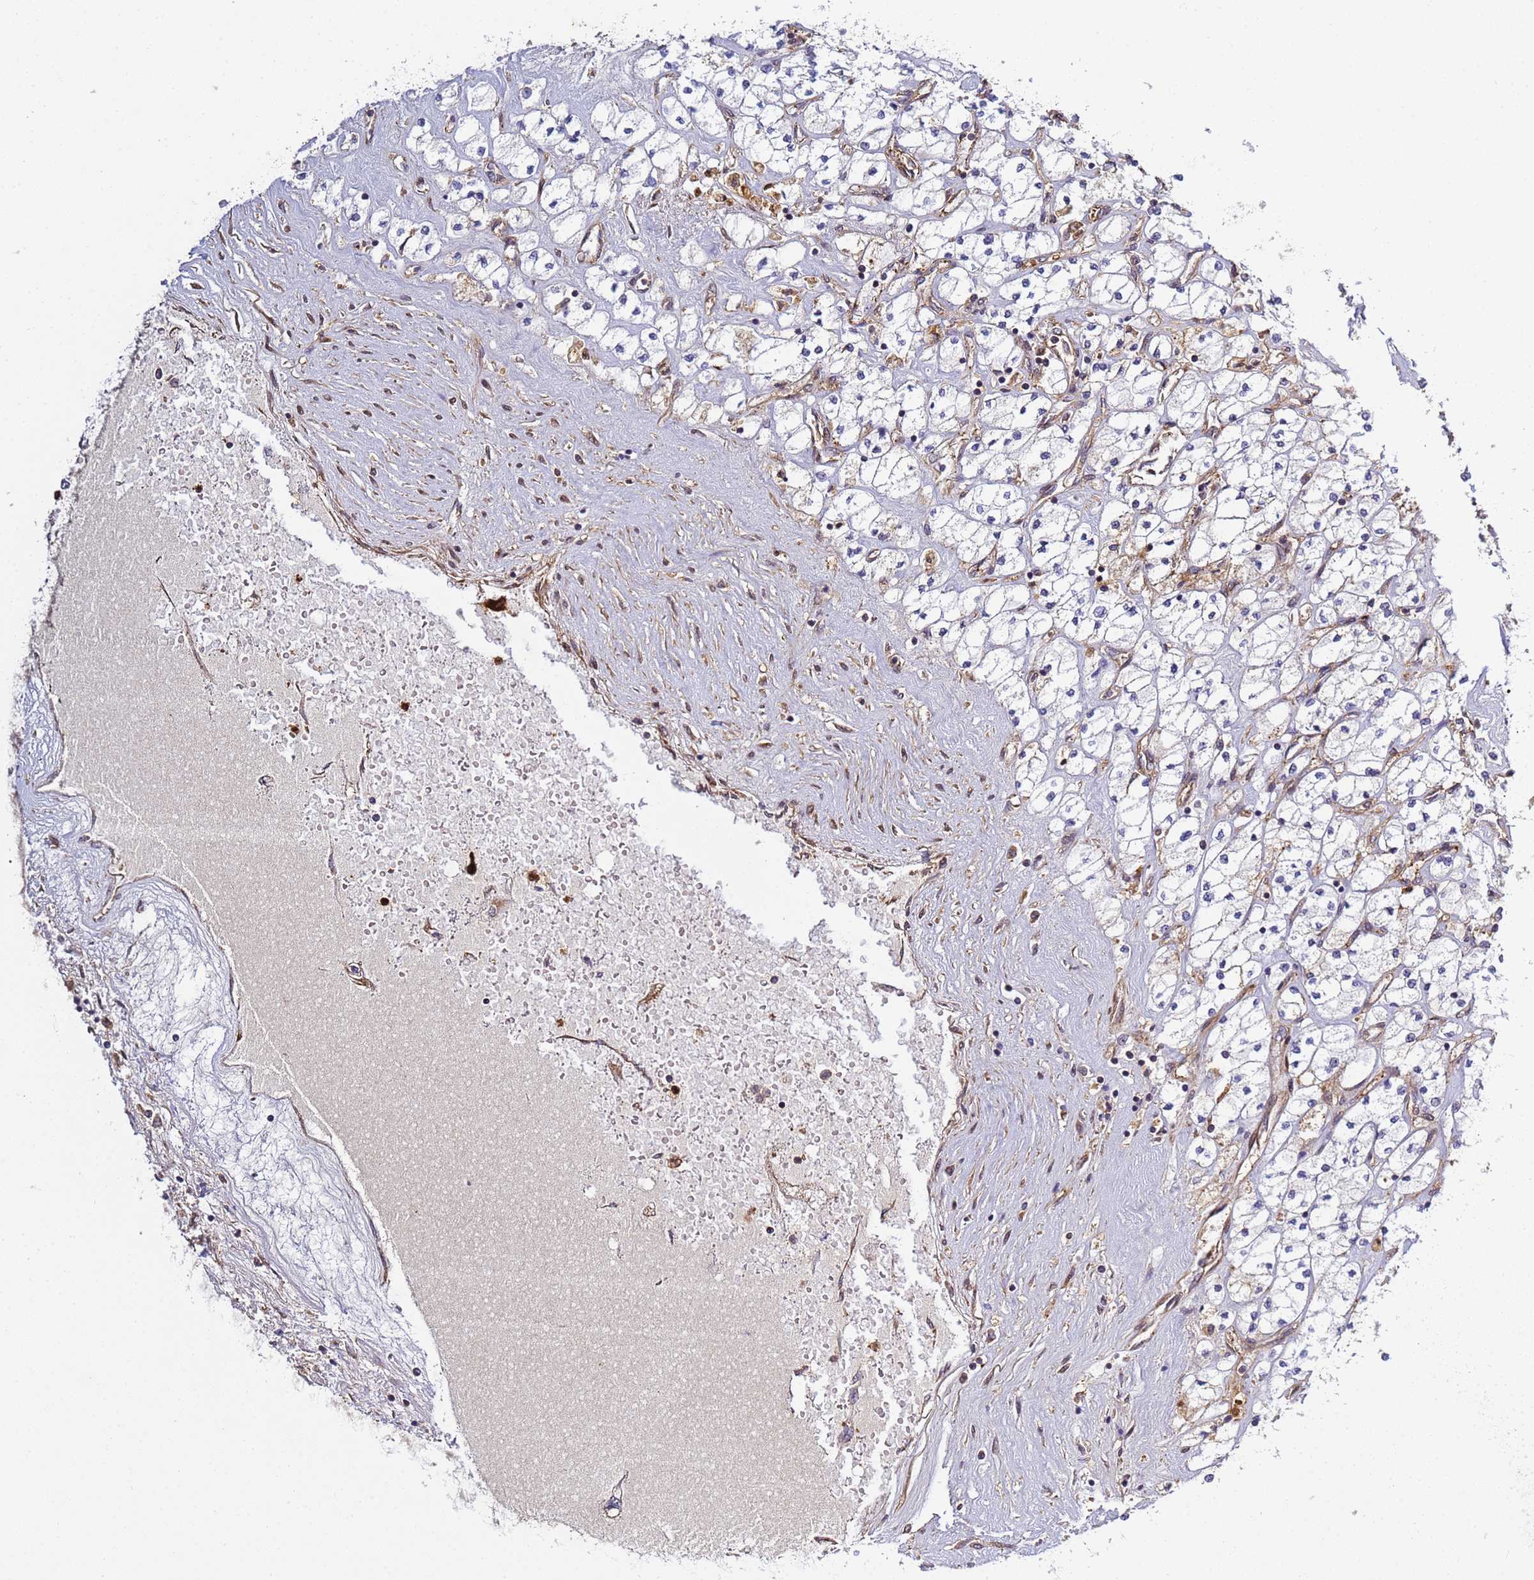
{"staining": {"intensity": "weak", "quantity": "25%-75%", "location": "cytoplasmic/membranous"}, "tissue": "renal cancer", "cell_type": "Tumor cells", "image_type": "cancer", "snomed": [{"axis": "morphology", "description": "Adenocarcinoma, NOS"}, {"axis": "topography", "description": "Kidney"}], "caption": "A low amount of weak cytoplasmic/membranous expression is appreciated in about 25%-75% of tumor cells in renal cancer tissue.", "gene": "C8orf34", "patient": {"sex": "male", "age": 80}}